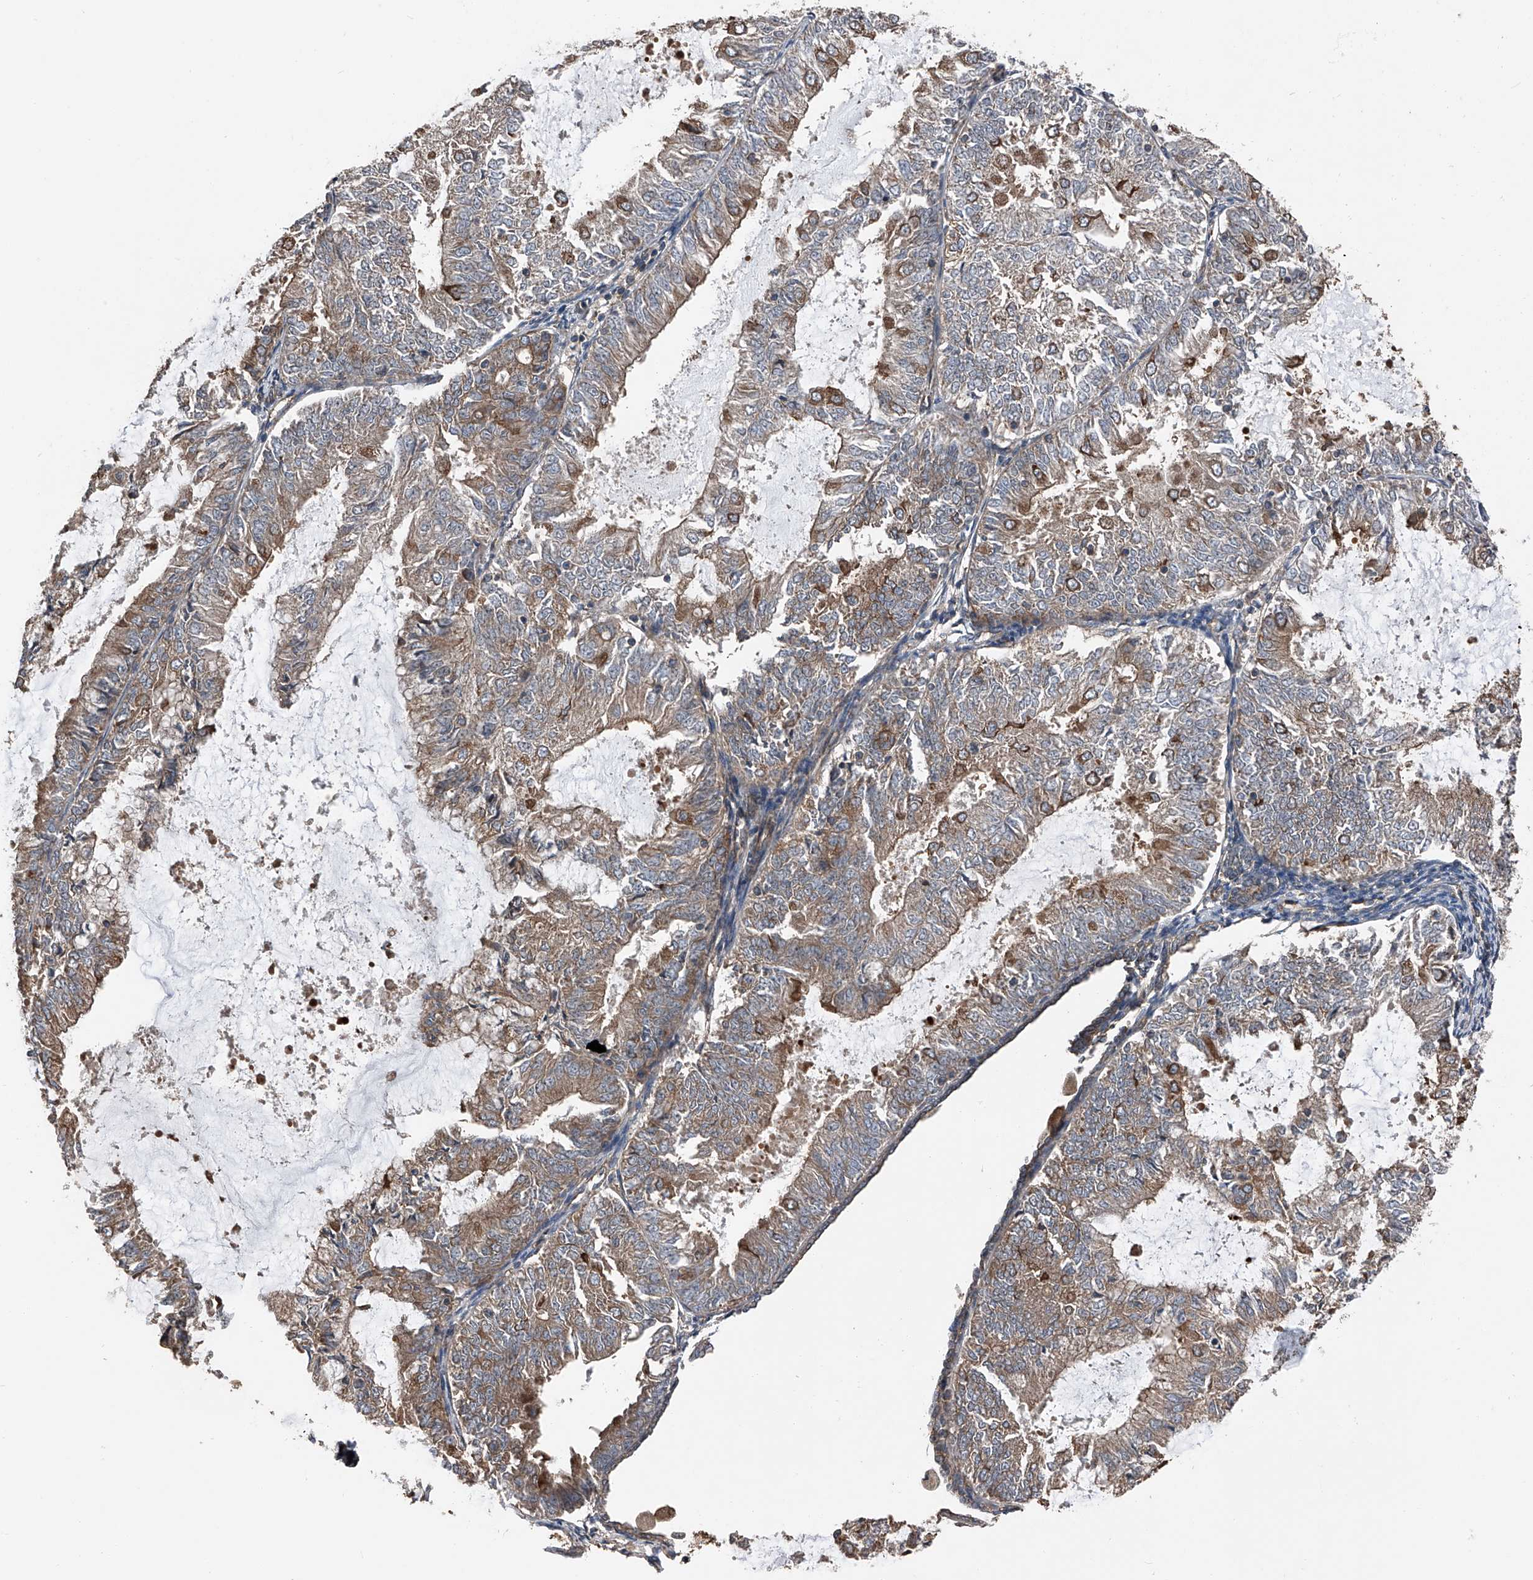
{"staining": {"intensity": "moderate", "quantity": "25%-75%", "location": "cytoplasmic/membranous"}, "tissue": "endometrial cancer", "cell_type": "Tumor cells", "image_type": "cancer", "snomed": [{"axis": "morphology", "description": "Adenocarcinoma, NOS"}, {"axis": "topography", "description": "Endometrium"}], "caption": "DAB immunohistochemical staining of endometrial cancer exhibits moderate cytoplasmic/membranous protein expression in about 25%-75% of tumor cells.", "gene": "KCNJ2", "patient": {"sex": "female", "age": 57}}